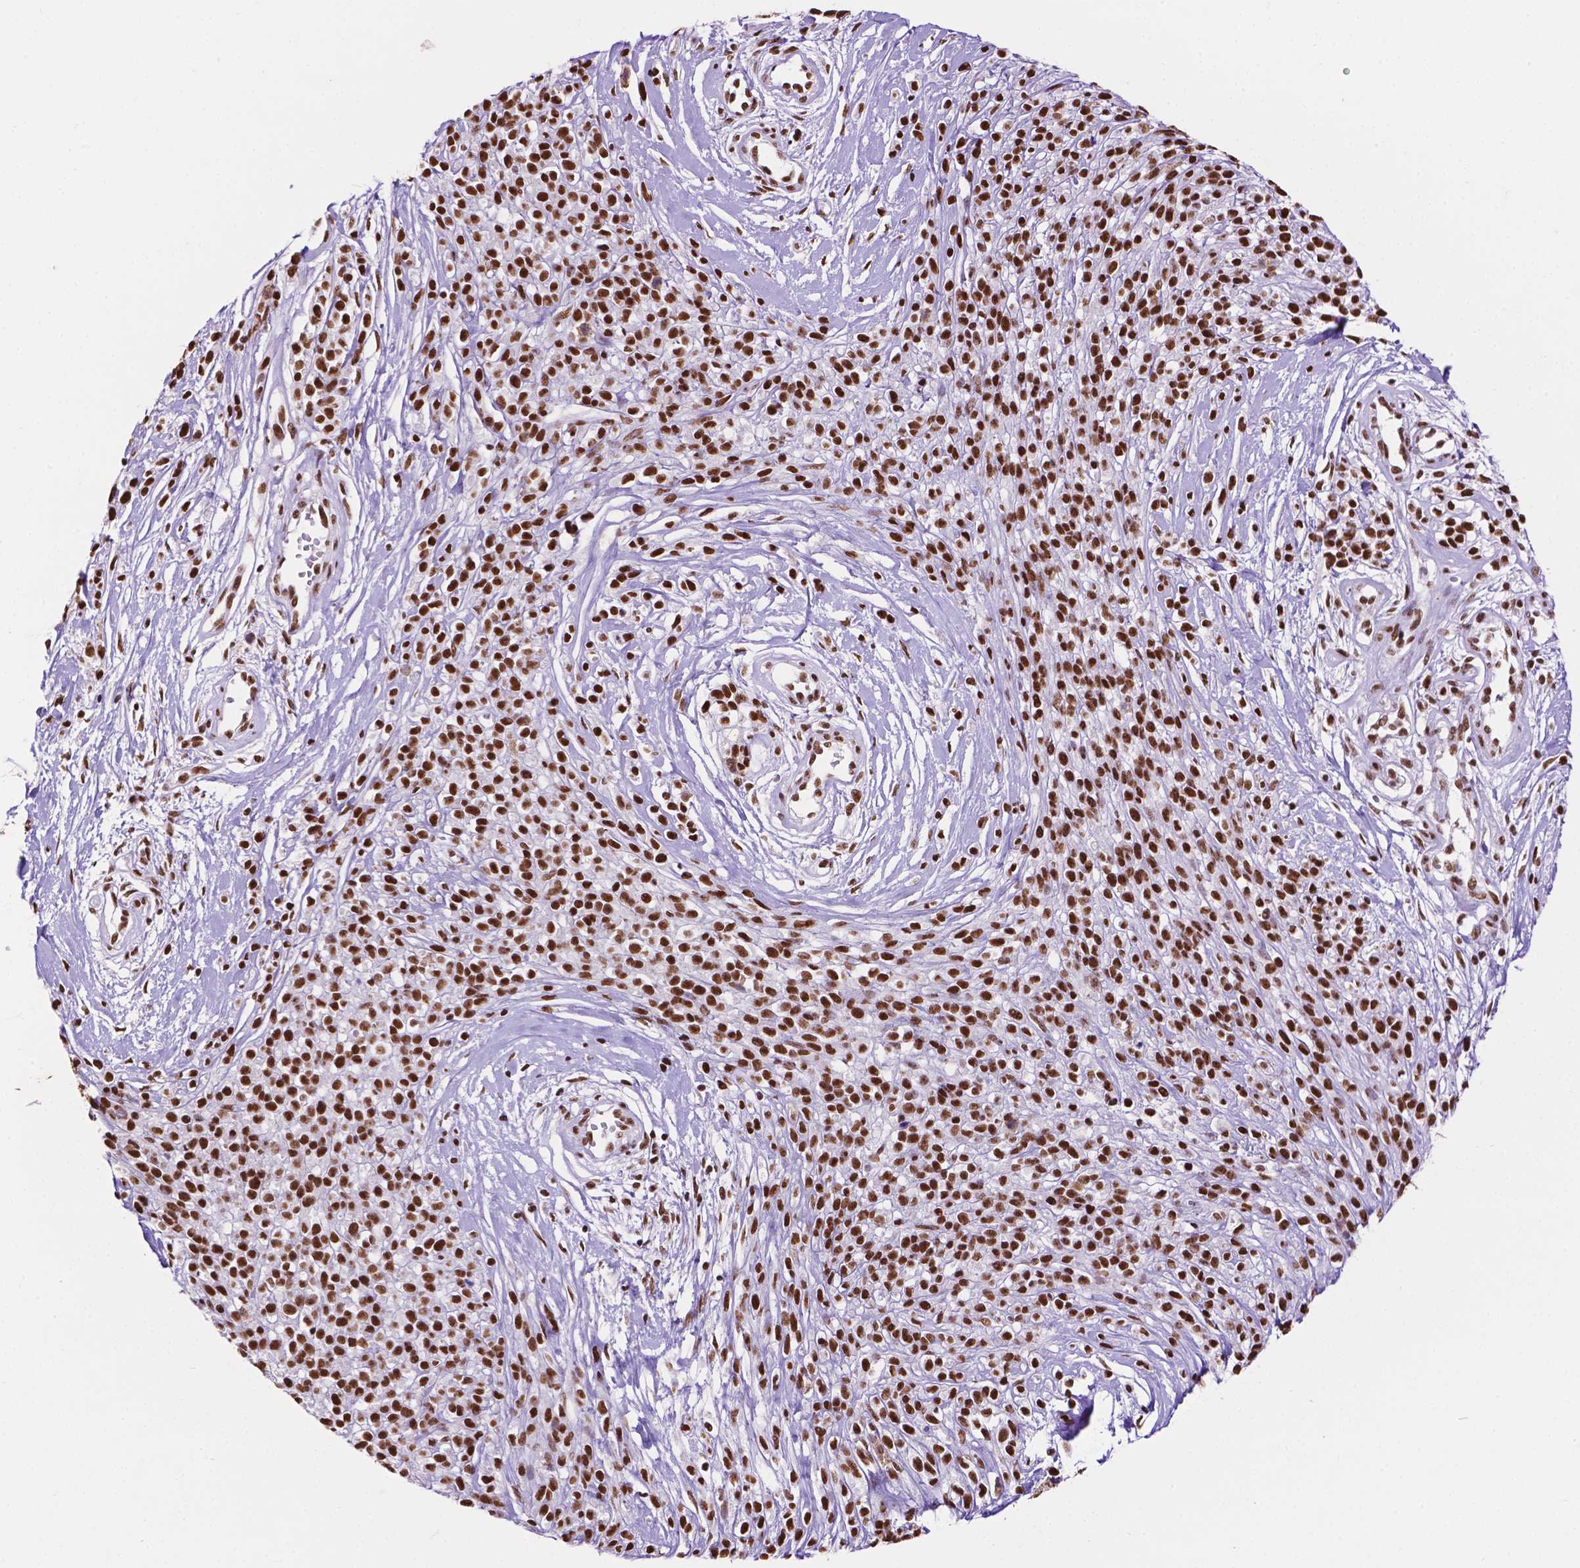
{"staining": {"intensity": "strong", "quantity": ">75%", "location": "nuclear"}, "tissue": "melanoma", "cell_type": "Tumor cells", "image_type": "cancer", "snomed": [{"axis": "morphology", "description": "Malignant melanoma, NOS"}, {"axis": "topography", "description": "Skin"}, {"axis": "topography", "description": "Skin of trunk"}], "caption": "IHC staining of melanoma, which reveals high levels of strong nuclear positivity in approximately >75% of tumor cells indicating strong nuclear protein staining. The staining was performed using DAB (brown) for protein detection and nuclei were counterstained in hematoxylin (blue).", "gene": "CCAR2", "patient": {"sex": "male", "age": 74}}